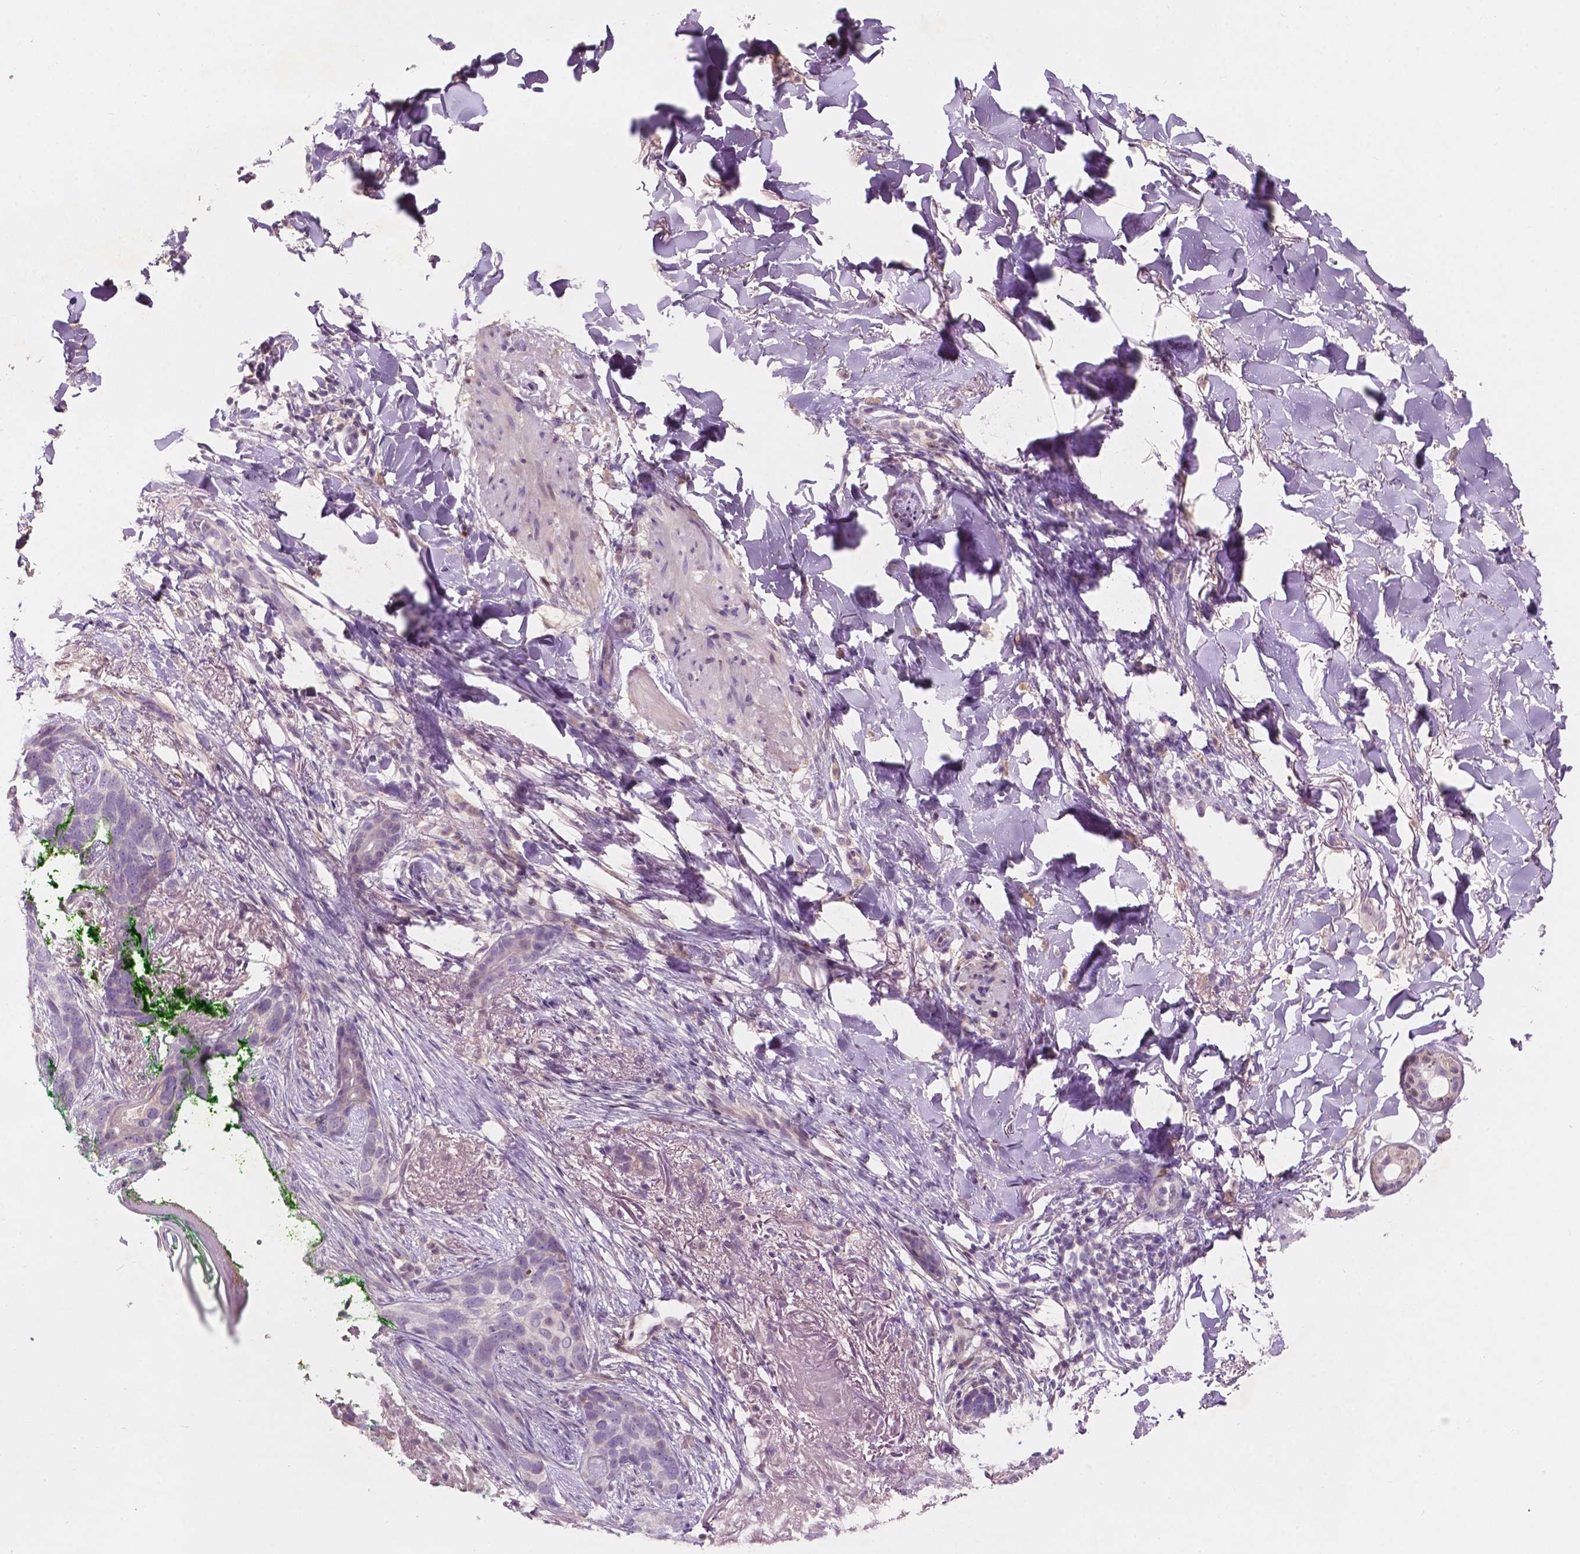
{"staining": {"intensity": "negative", "quantity": "none", "location": "none"}, "tissue": "skin cancer", "cell_type": "Tumor cells", "image_type": "cancer", "snomed": [{"axis": "morphology", "description": "Normal tissue, NOS"}, {"axis": "morphology", "description": "Basal cell carcinoma"}, {"axis": "topography", "description": "Skin"}], "caption": "Tumor cells are negative for protein expression in human skin cancer.", "gene": "GPR37", "patient": {"sex": "male", "age": 84}}